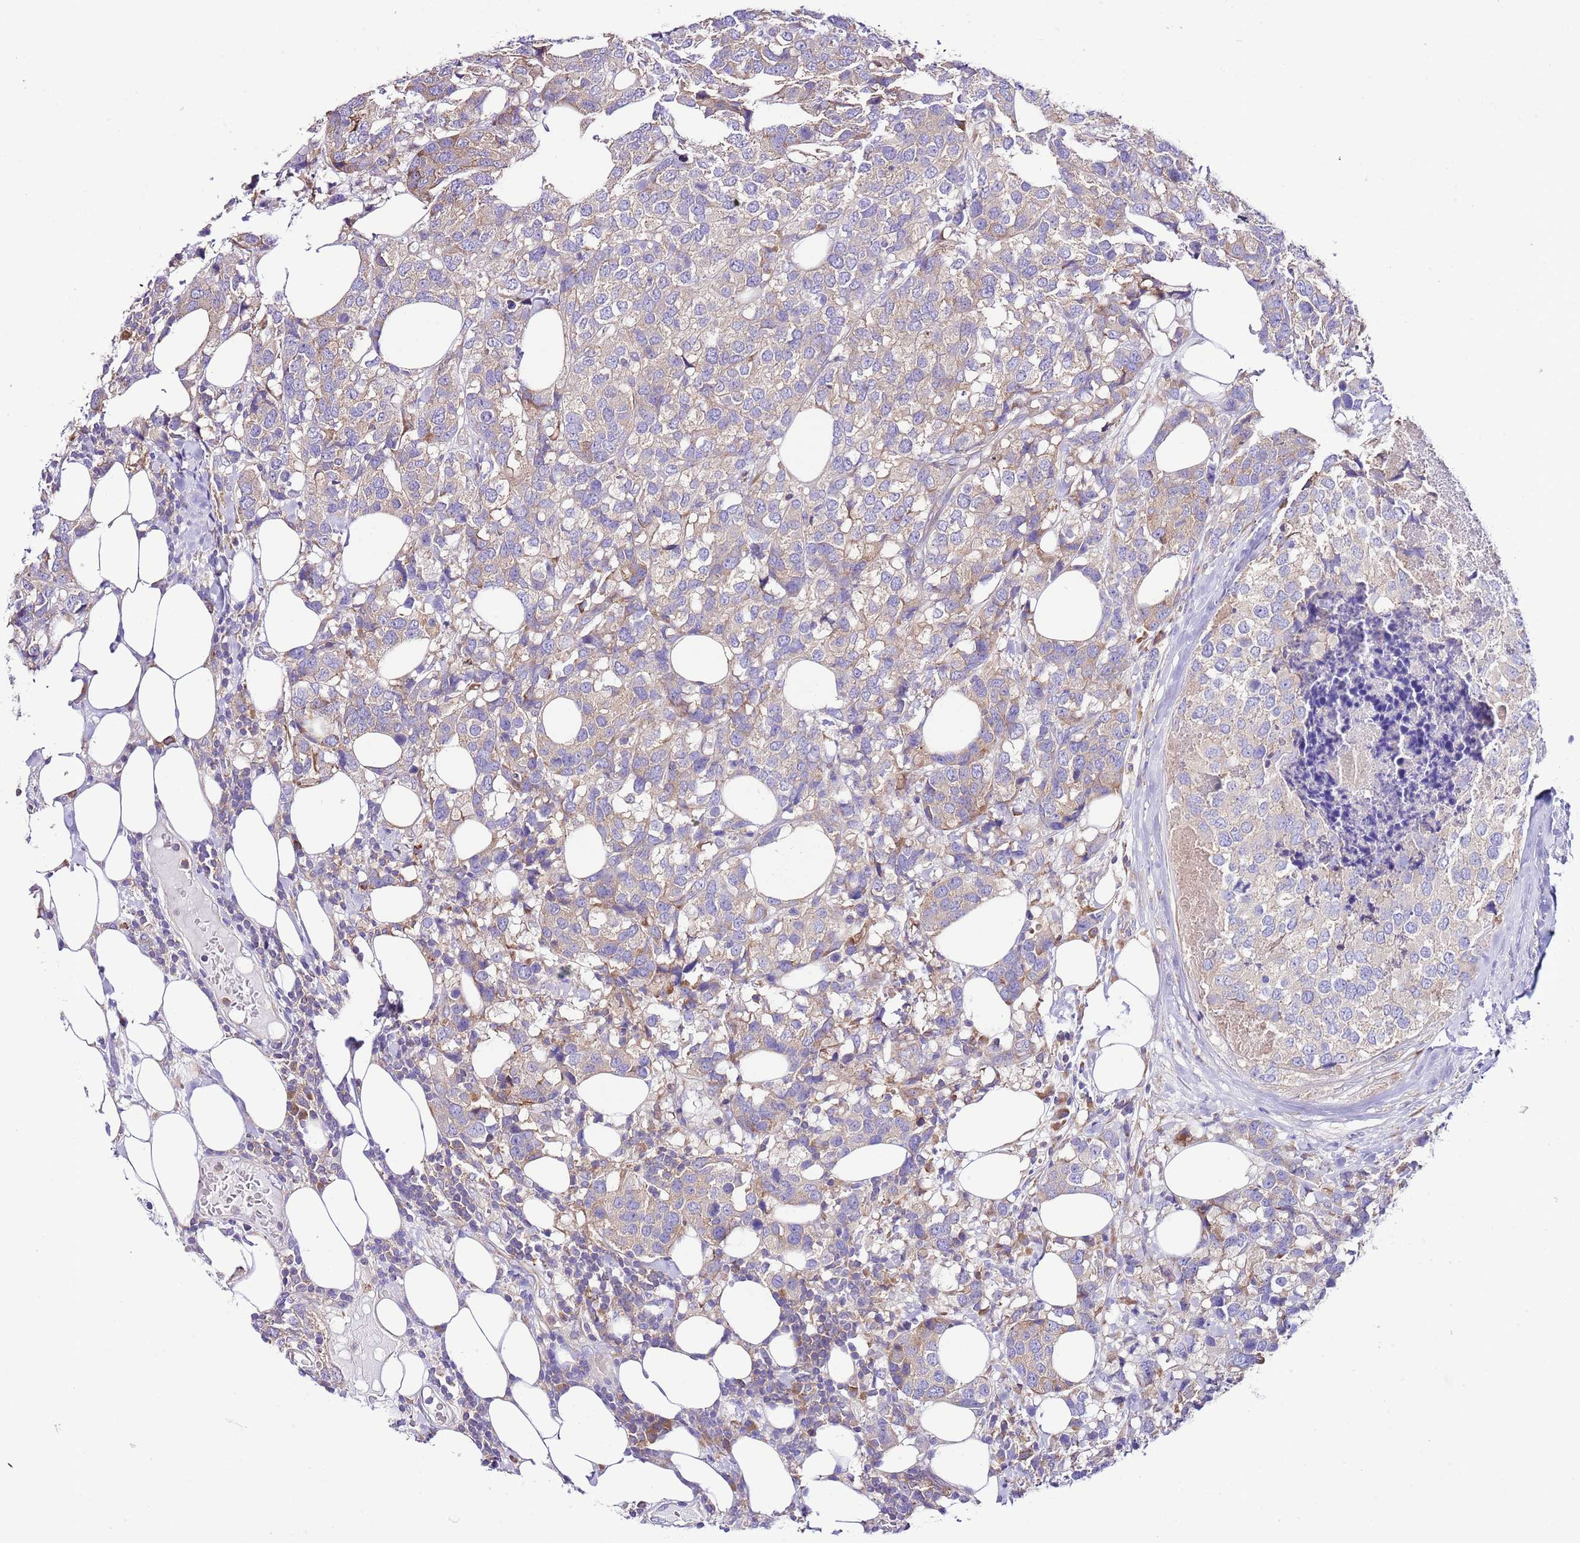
{"staining": {"intensity": "weak", "quantity": ">75%", "location": "cytoplasmic/membranous"}, "tissue": "breast cancer", "cell_type": "Tumor cells", "image_type": "cancer", "snomed": [{"axis": "morphology", "description": "Lobular carcinoma"}, {"axis": "topography", "description": "Breast"}], "caption": "Weak cytoplasmic/membranous positivity for a protein is identified in about >75% of tumor cells of lobular carcinoma (breast) using IHC.", "gene": "RPS10", "patient": {"sex": "female", "age": 59}}